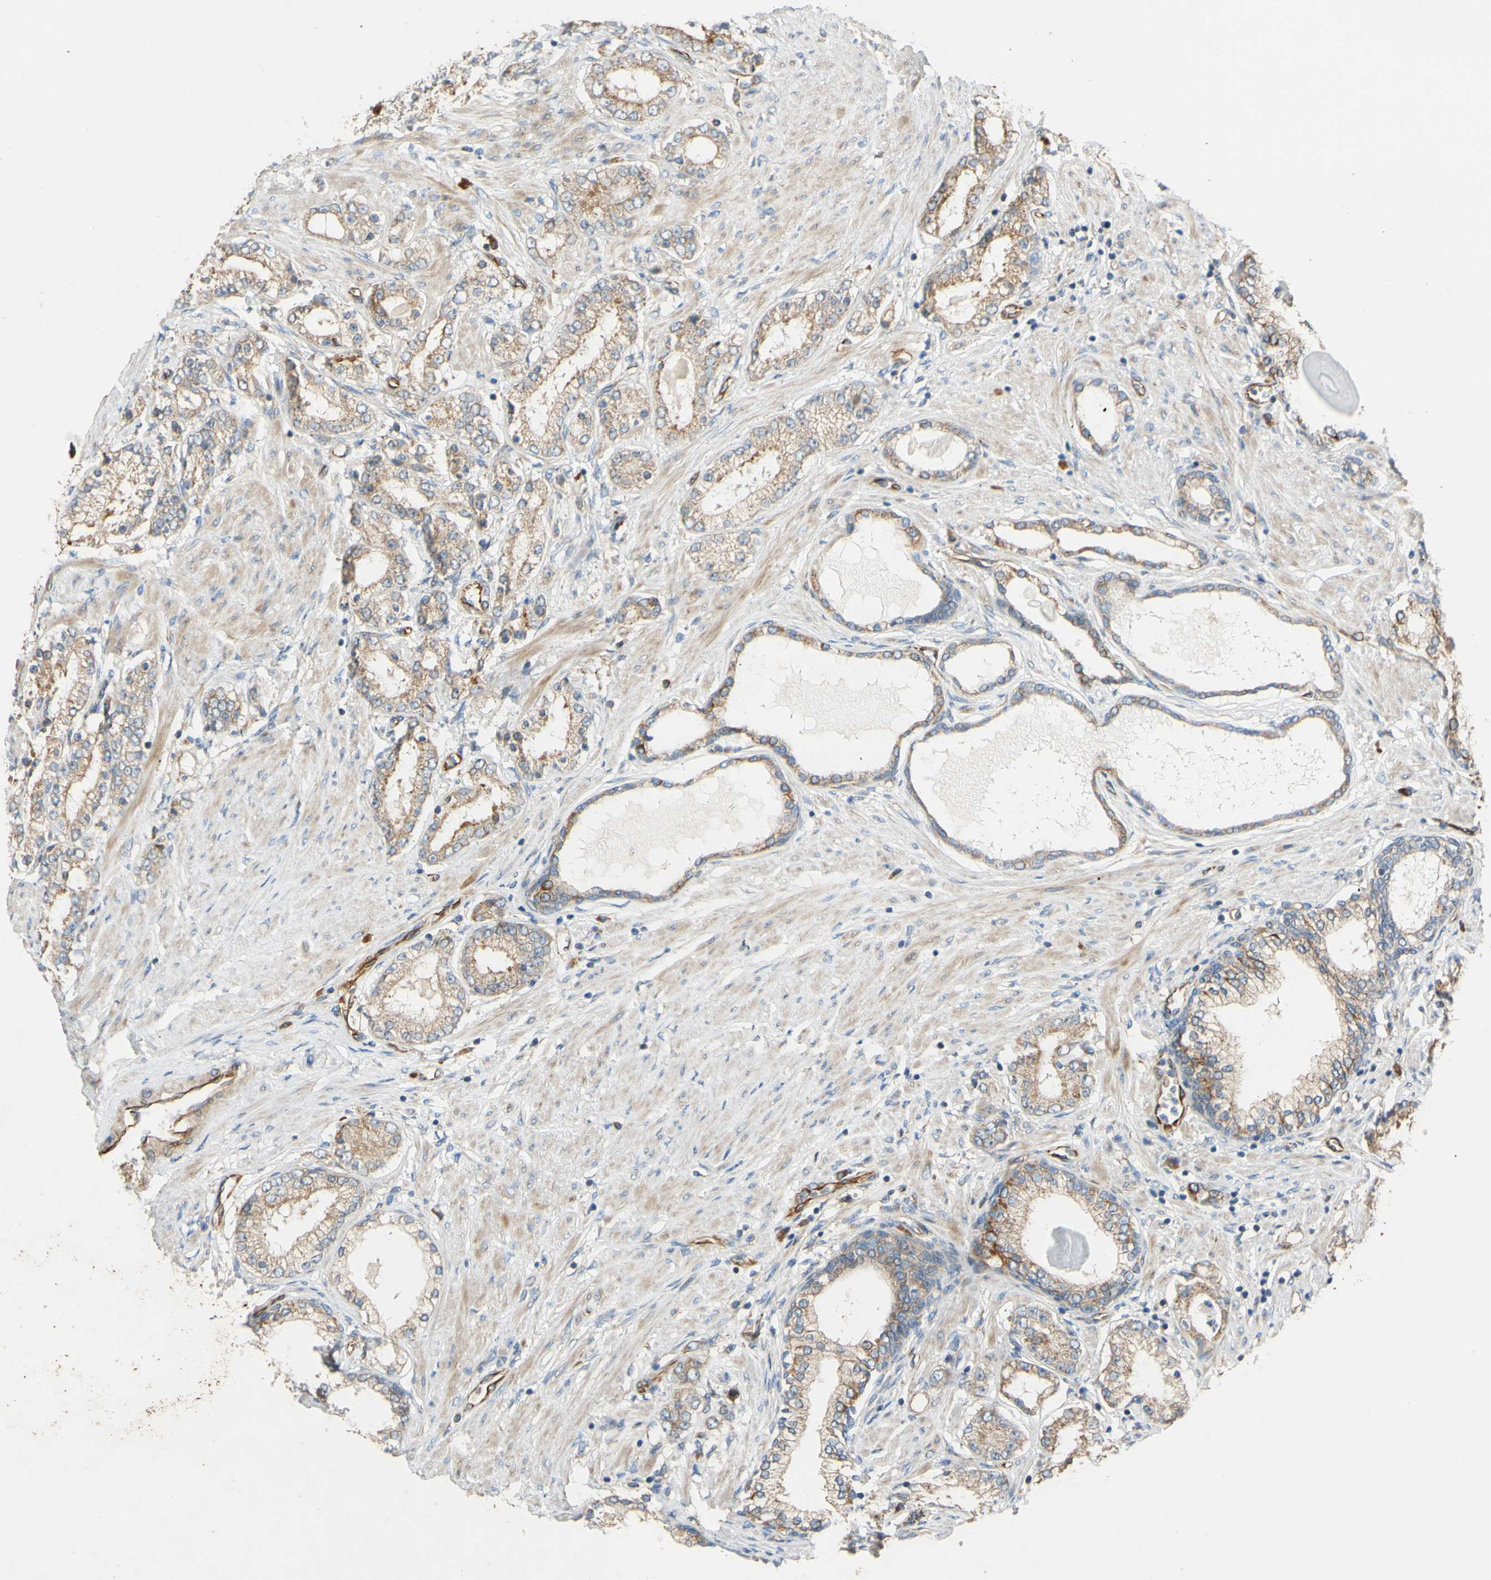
{"staining": {"intensity": "moderate", "quantity": ">75%", "location": "cytoplasmic/membranous"}, "tissue": "prostate cancer", "cell_type": "Tumor cells", "image_type": "cancer", "snomed": [{"axis": "morphology", "description": "Adenocarcinoma, Low grade"}, {"axis": "topography", "description": "Prostate"}], "caption": "Protein analysis of low-grade adenocarcinoma (prostate) tissue displays moderate cytoplasmic/membranous expression in about >75% of tumor cells. (DAB IHC, brown staining for protein, blue staining for nuclei).", "gene": "C1orf43", "patient": {"sex": "male", "age": 63}}